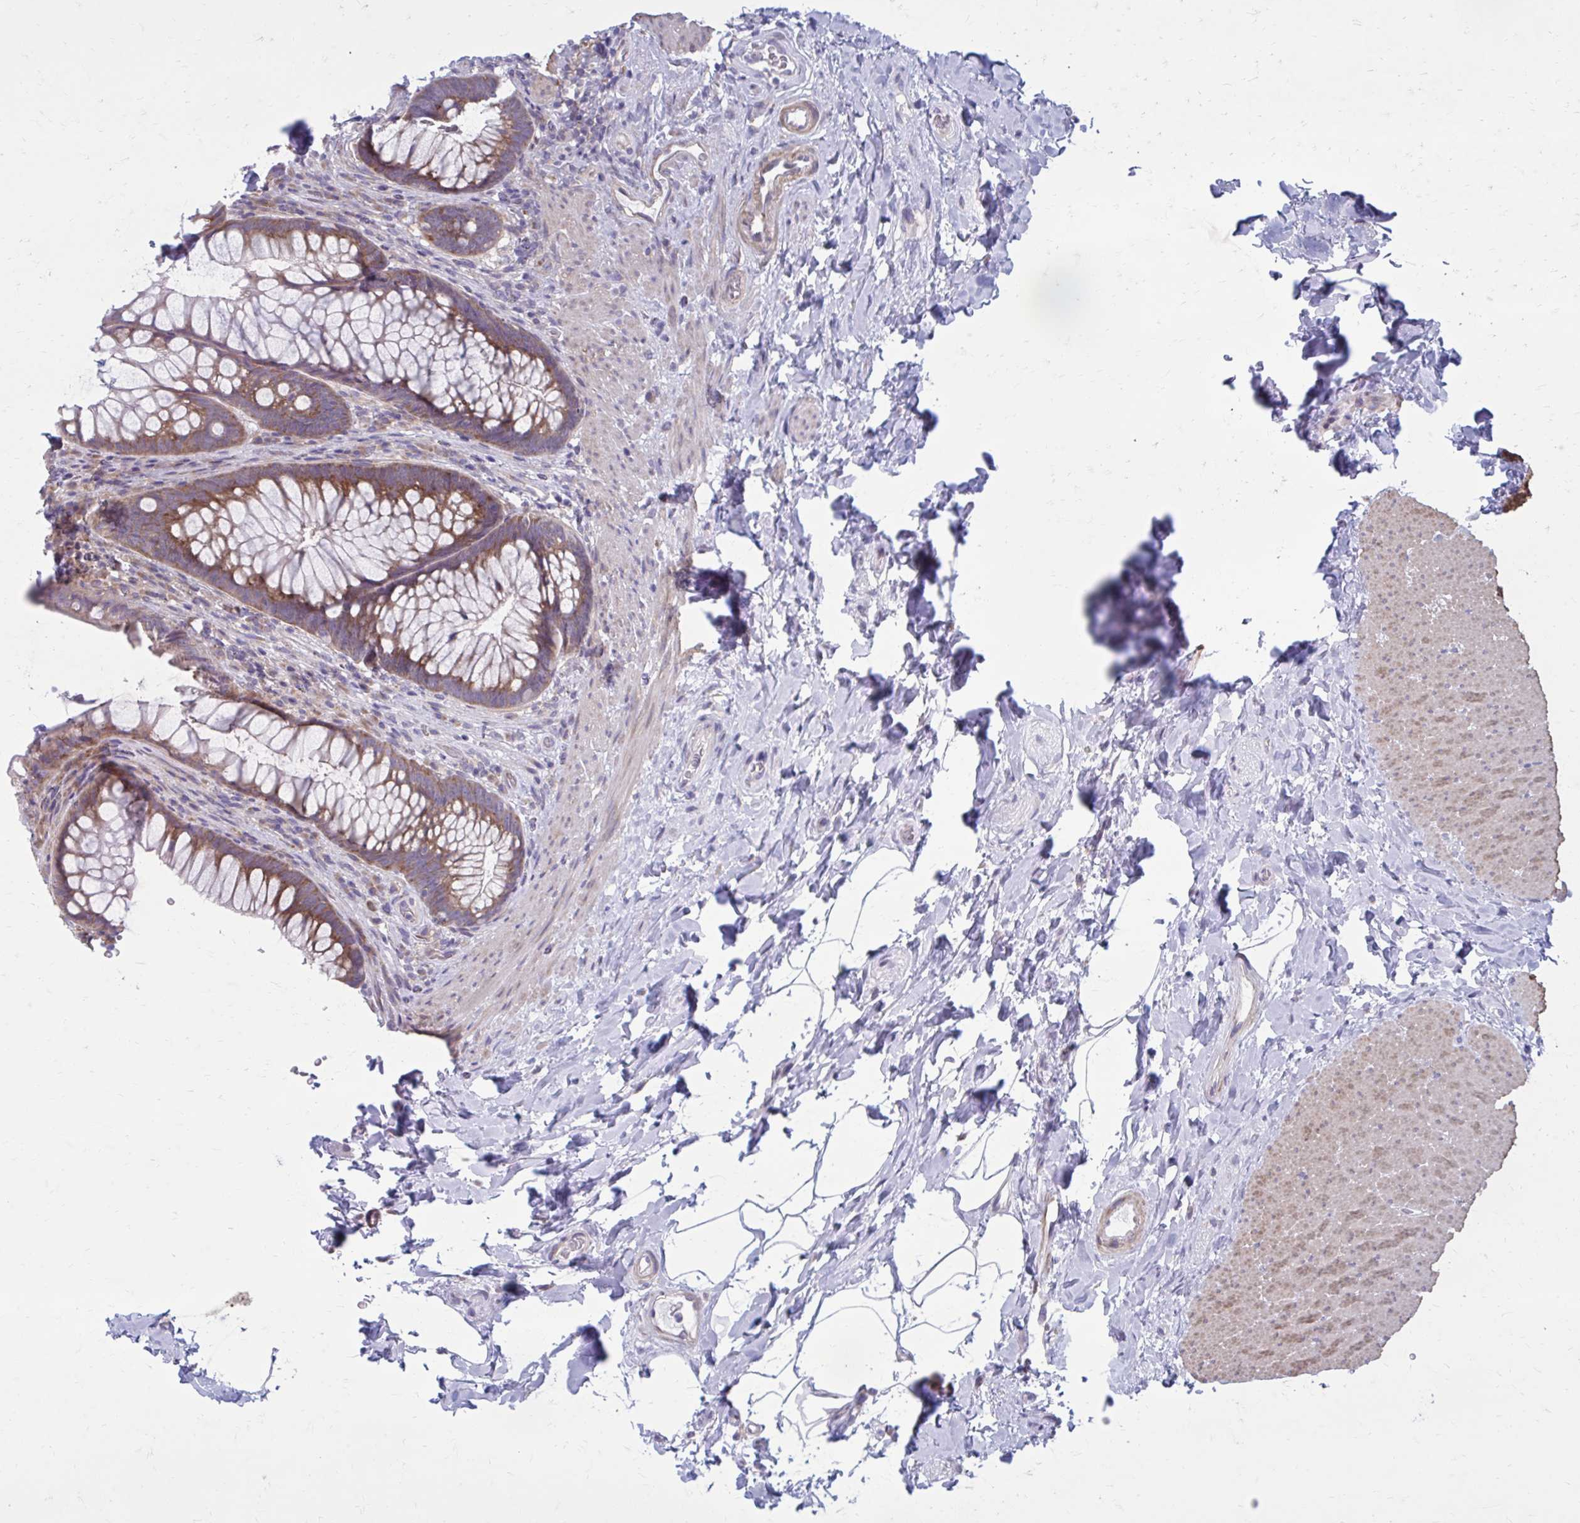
{"staining": {"intensity": "moderate", "quantity": "25%-75%", "location": "cytoplasmic/membranous"}, "tissue": "rectum", "cell_type": "Glandular cells", "image_type": "normal", "snomed": [{"axis": "morphology", "description": "Normal tissue, NOS"}, {"axis": "topography", "description": "Rectum"}], "caption": "Immunohistochemical staining of benign human rectum demonstrates medium levels of moderate cytoplasmic/membranous expression in about 25%-75% of glandular cells.", "gene": "GIGYF2", "patient": {"sex": "male", "age": 53}}